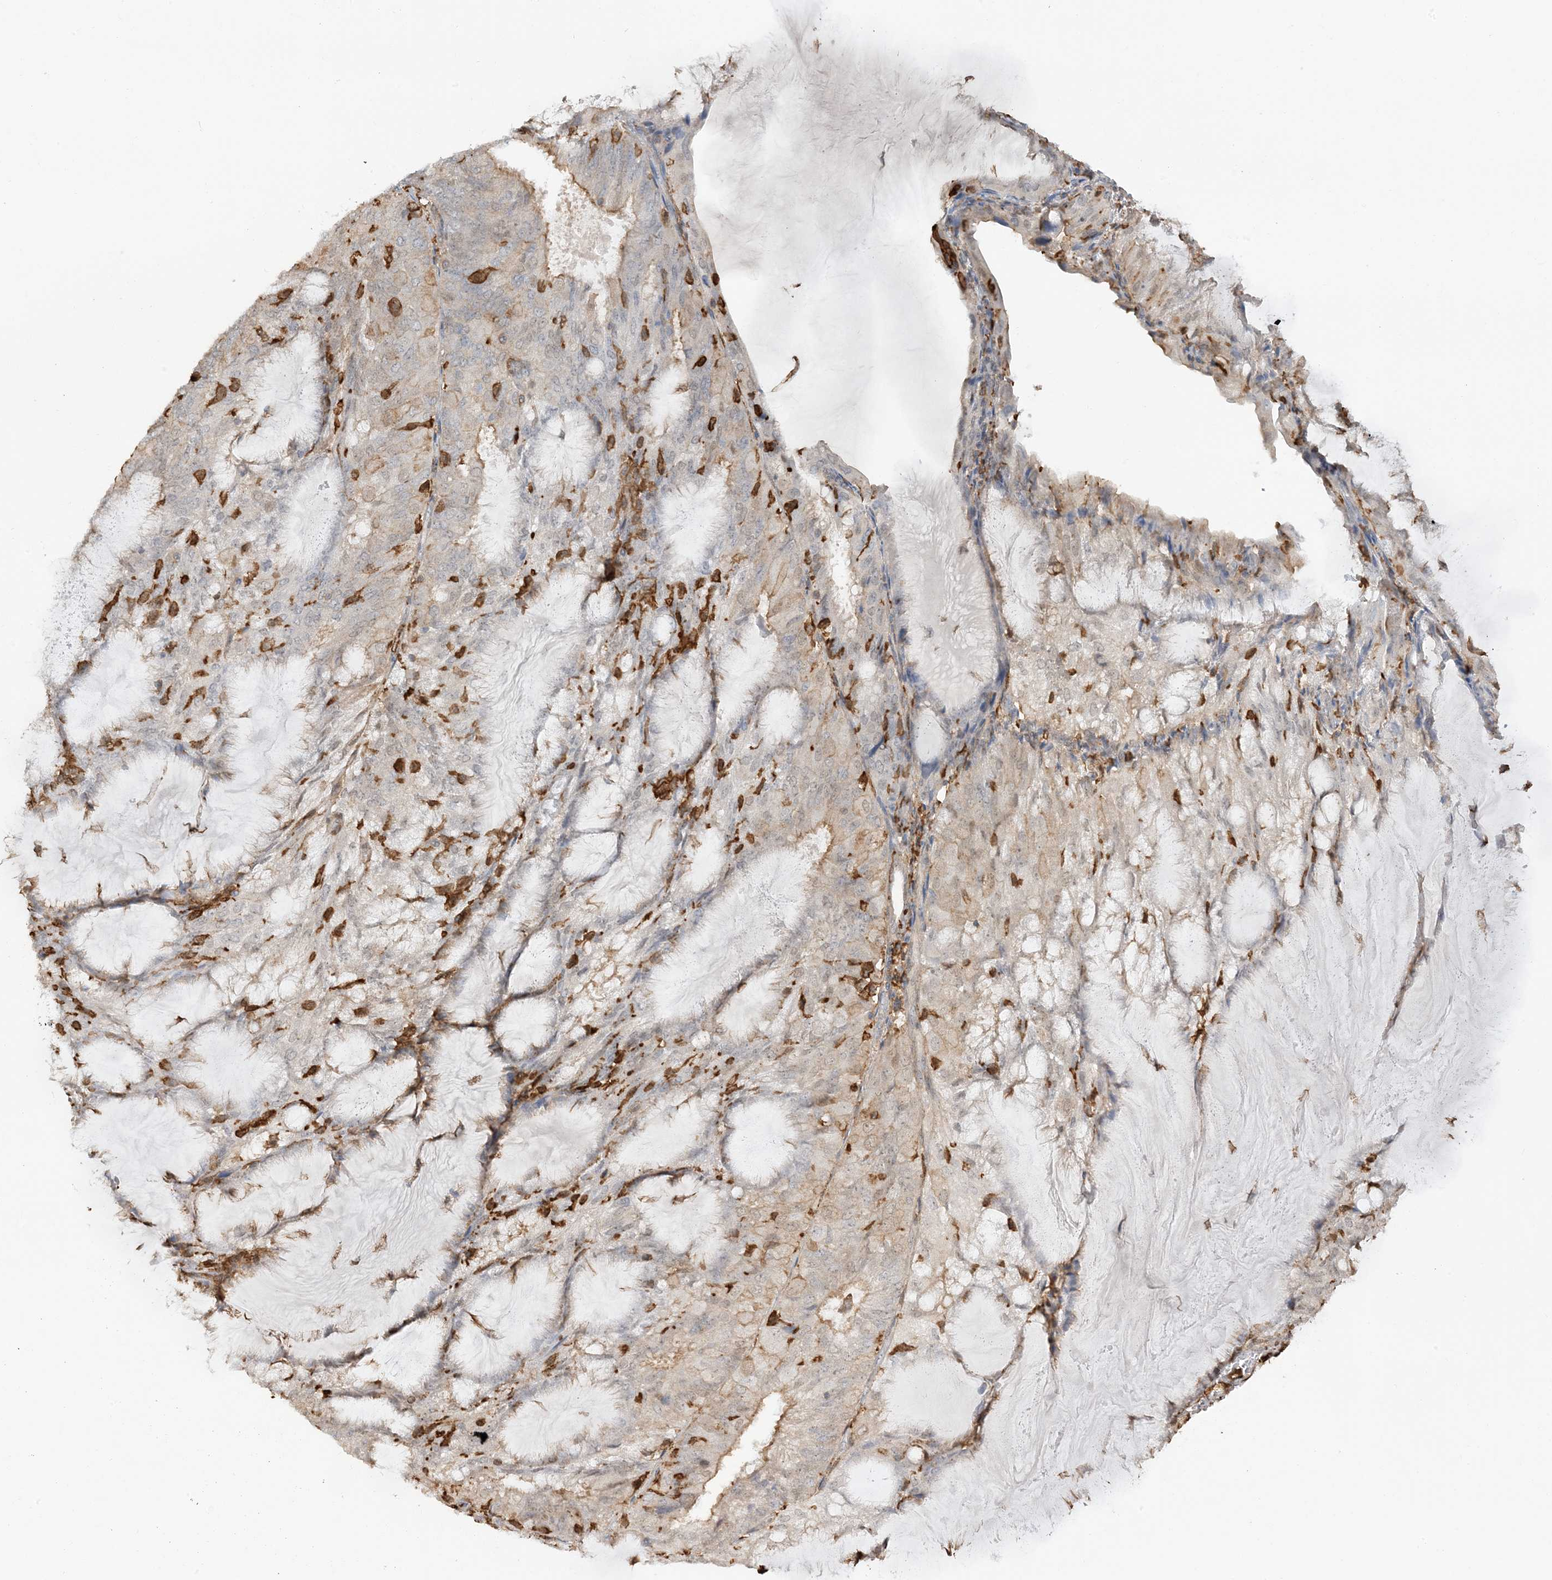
{"staining": {"intensity": "negative", "quantity": "none", "location": "none"}, "tissue": "endometrial cancer", "cell_type": "Tumor cells", "image_type": "cancer", "snomed": [{"axis": "morphology", "description": "Adenocarcinoma, NOS"}, {"axis": "topography", "description": "Endometrium"}], "caption": "DAB immunohistochemical staining of endometrial cancer (adenocarcinoma) displays no significant positivity in tumor cells. (Stains: DAB (3,3'-diaminobenzidine) immunohistochemistry (IHC) with hematoxylin counter stain, Microscopy: brightfield microscopy at high magnification).", "gene": "PHACTR2", "patient": {"sex": "female", "age": 81}}